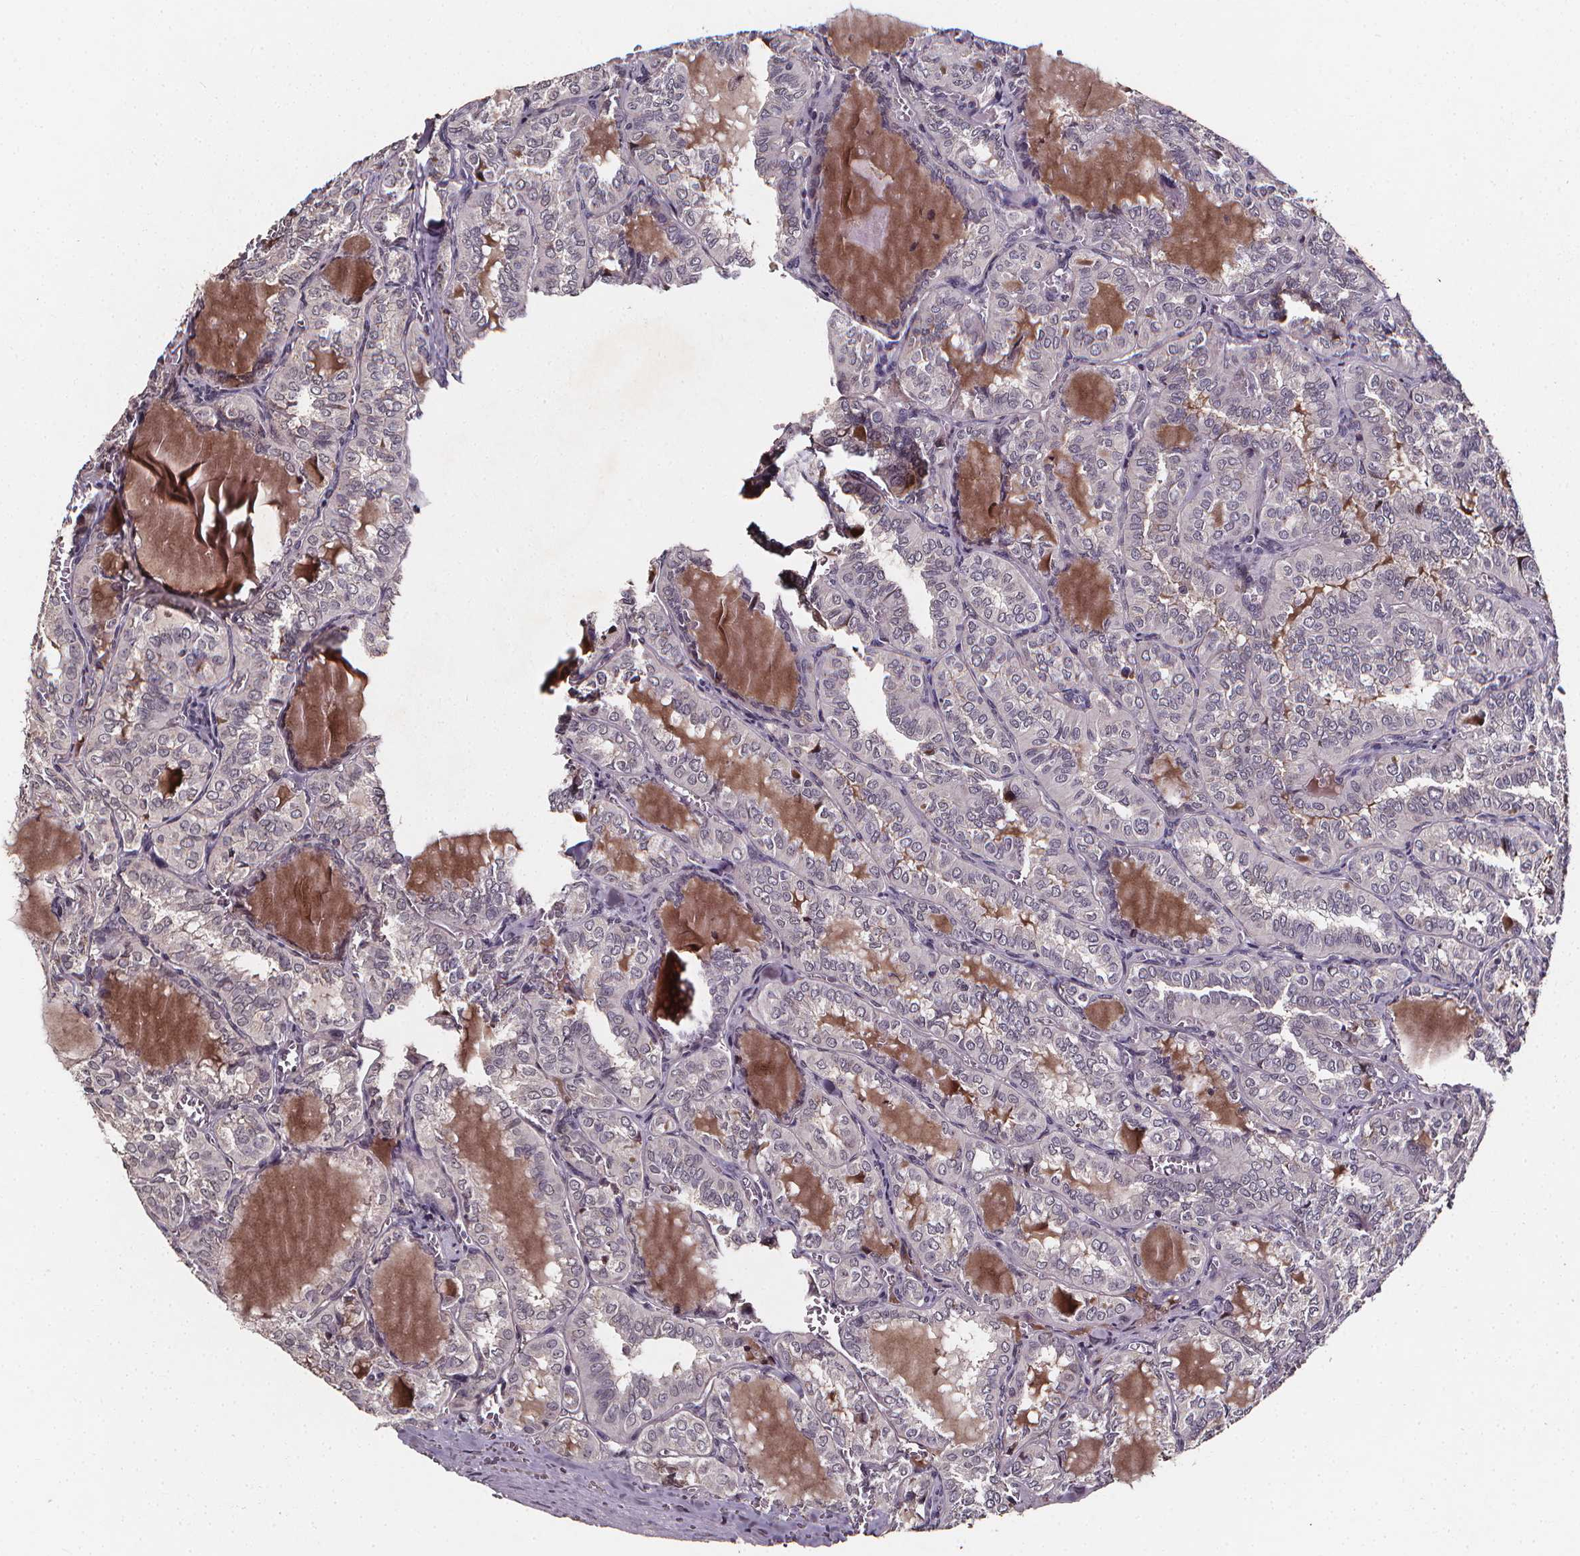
{"staining": {"intensity": "negative", "quantity": "none", "location": "none"}, "tissue": "thyroid cancer", "cell_type": "Tumor cells", "image_type": "cancer", "snomed": [{"axis": "morphology", "description": "Papillary adenocarcinoma, NOS"}, {"axis": "topography", "description": "Thyroid gland"}], "caption": "A photomicrograph of human thyroid papillary adenocarcinoma is negative for staining in tumor cells.", "gene": "SPAG8", "patient": {"sex": "female", "age": 41}}